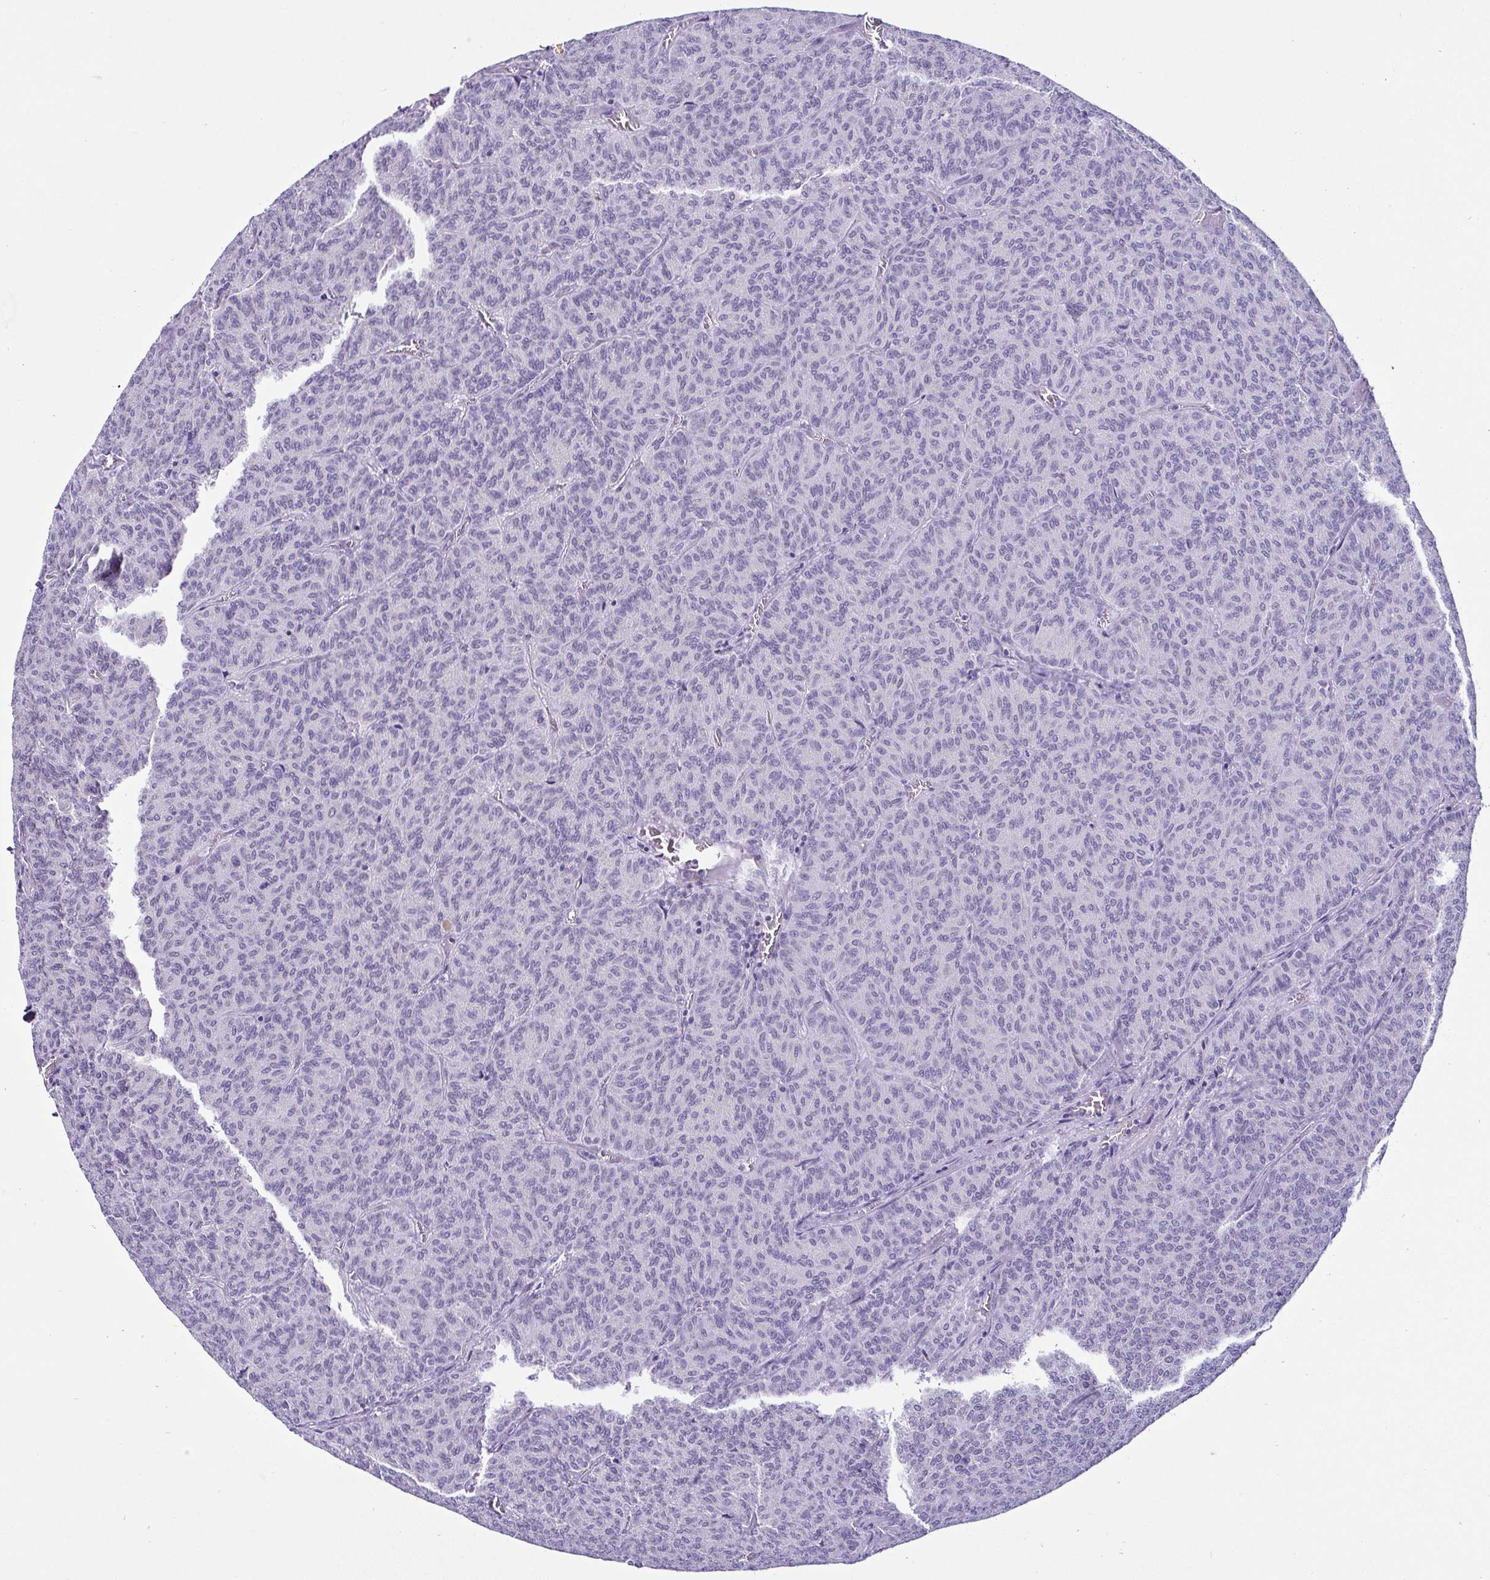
{"staining": {"intensity": "negative", "quantity": "none", "location": "none"}, "tissue": "carcinoid", "cell_type": "Tumor cells", "image_type": "cancer", "snomed": [{"axis": "morphology", "description": "Carcinoid, malignant, NOS"}, {"axis": "topography", "description": "Lung"}], "caption": "The immunohistochemistry (IHC) photomicrograph has no significant expression in tumor cells of carcinoid tissue.", "gene": "RNF183", "patient": {"sex": "male", "age": 61}}